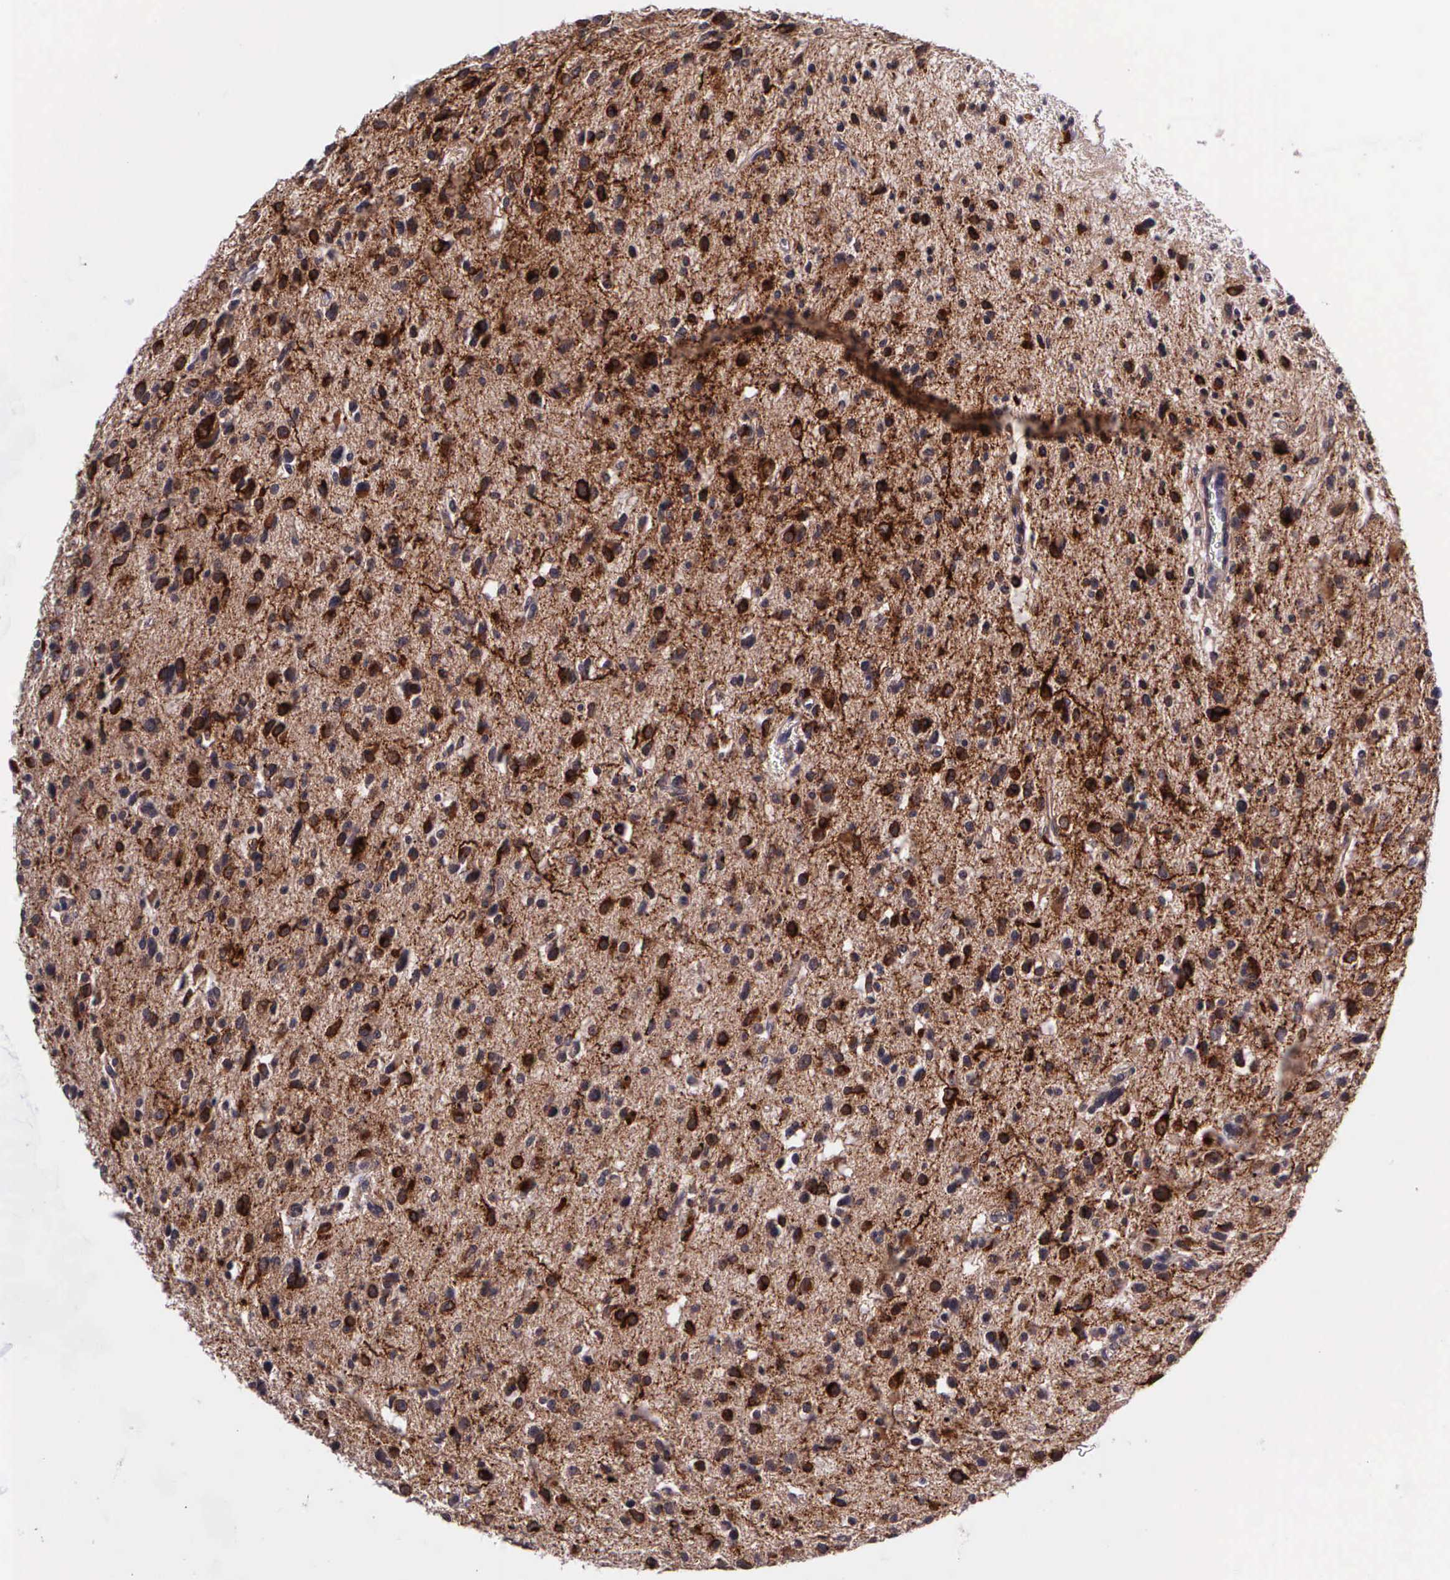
{"staining": {"intensity": "moderate", "quantity": "25%-75%", "location": "cytoplasmic/membranous"}, "tissue": "glioma", "cell_type": "Tumor cells", "image_type": "cancer", "snomed": [{"axis": "morphology", "description": "Glioma, malignant, Low grade"}, {"axis": "topography", "description": "Brain"}], "caption": "Immunohistochemistry of glioma displays medium levels of moderate cytoplasmic/membranous expression in approximately 25%-75% of tumor cells.", "gene": "PRICKLE3", "patient": {"sex": "female", "age": 46}}